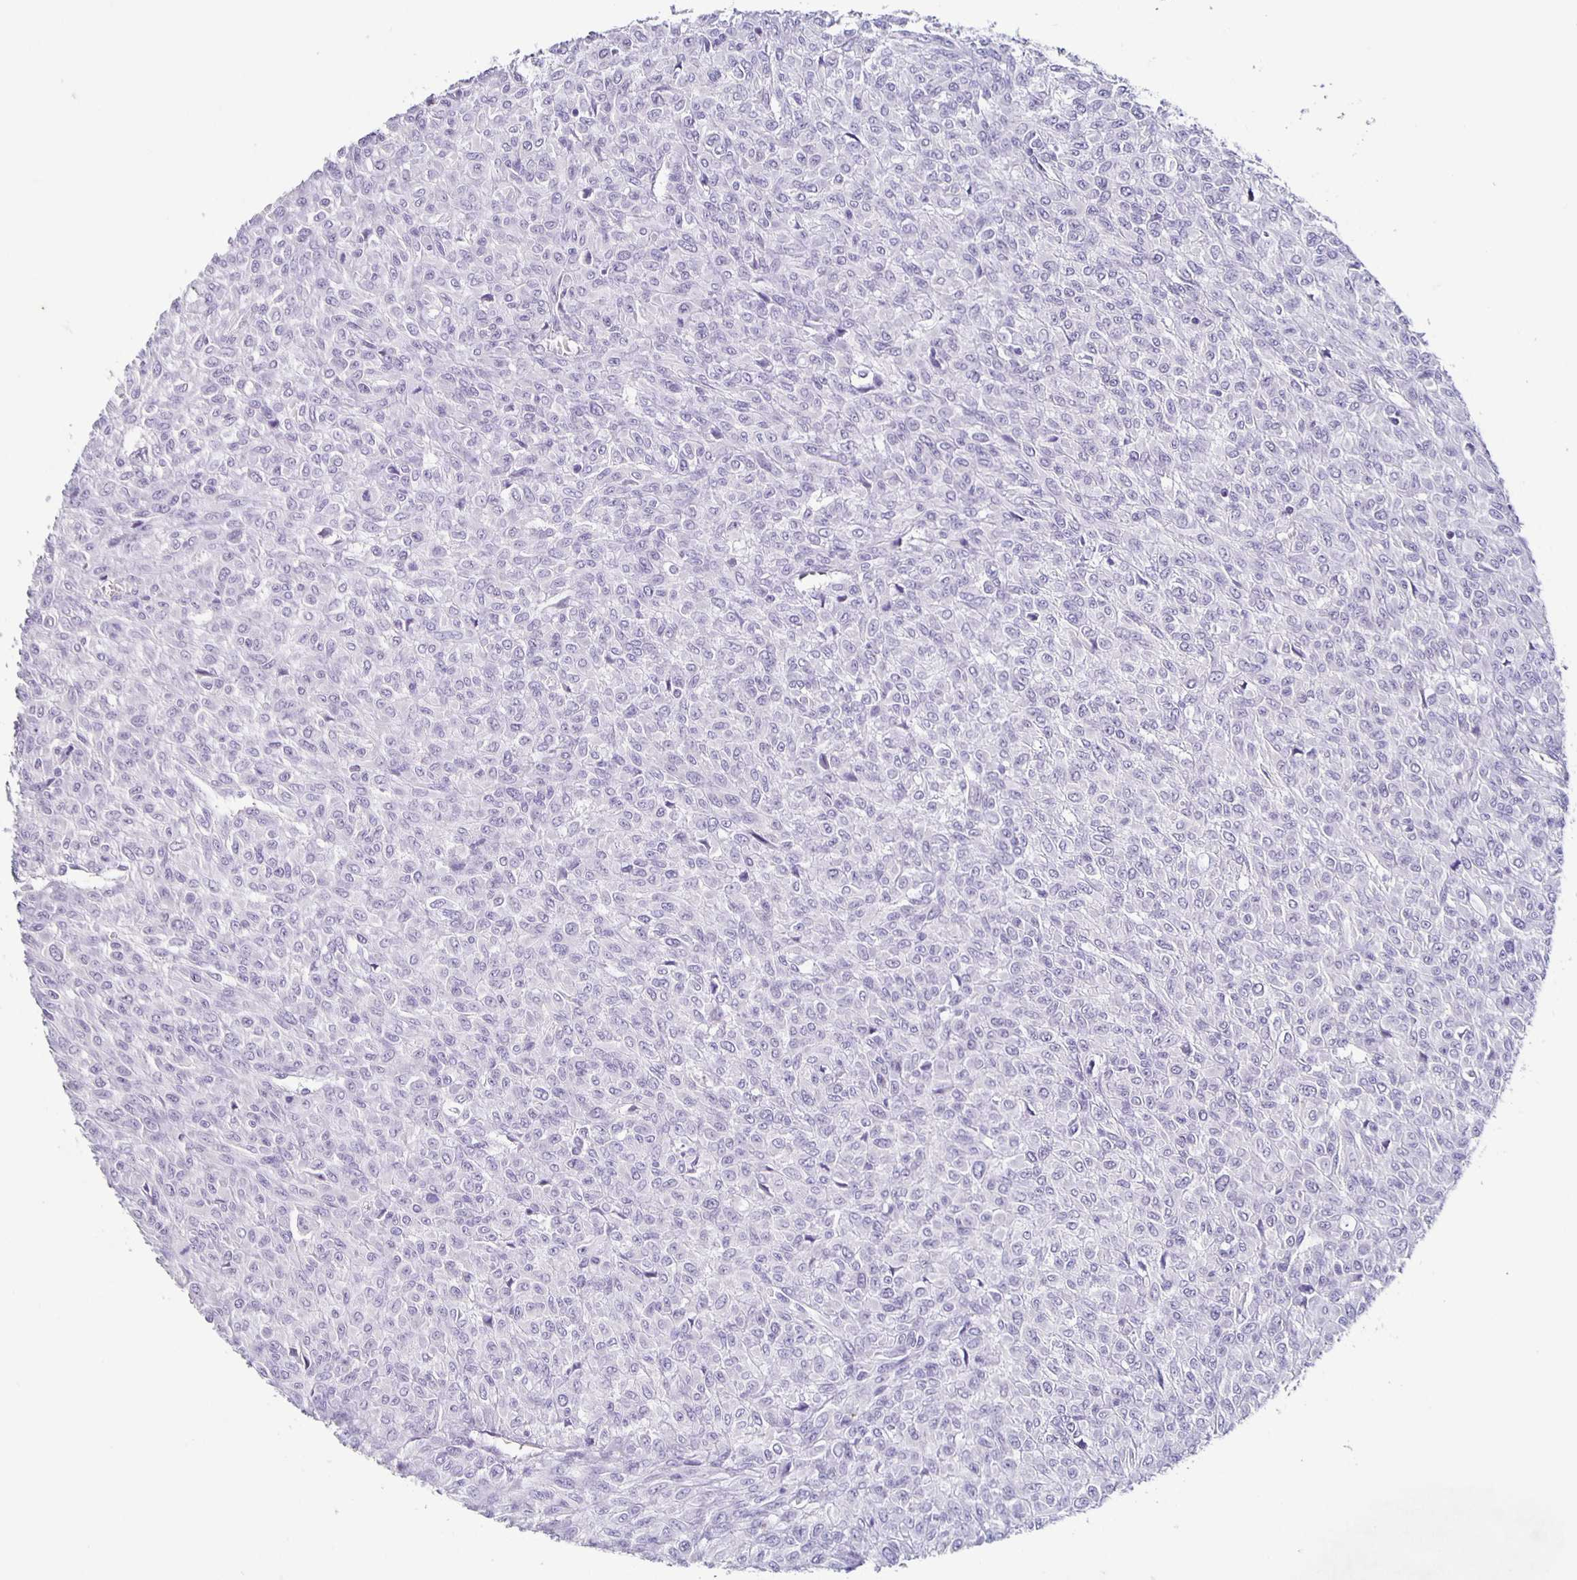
{"staining": {"intensity": "negative", "quantity": "none", "location": "none"}, "tissue": "renal cancer", "cell_type": "Tumor cells", "image_type": "cancer", "snomed": [{"axis": "morphology", "description": "Adenocarcinoma, NOS"}, {"axis": "topography", "description": "Kidney"}], "caption": "Immunohistochemistry (IHC) image of neoplastic tissue: adenocarcinoma (renal) stained with DAB displays no significant protein positivity in tumor cells.", "gene": "CARNS1", "patient": {"sex": "male", "age": 58}}